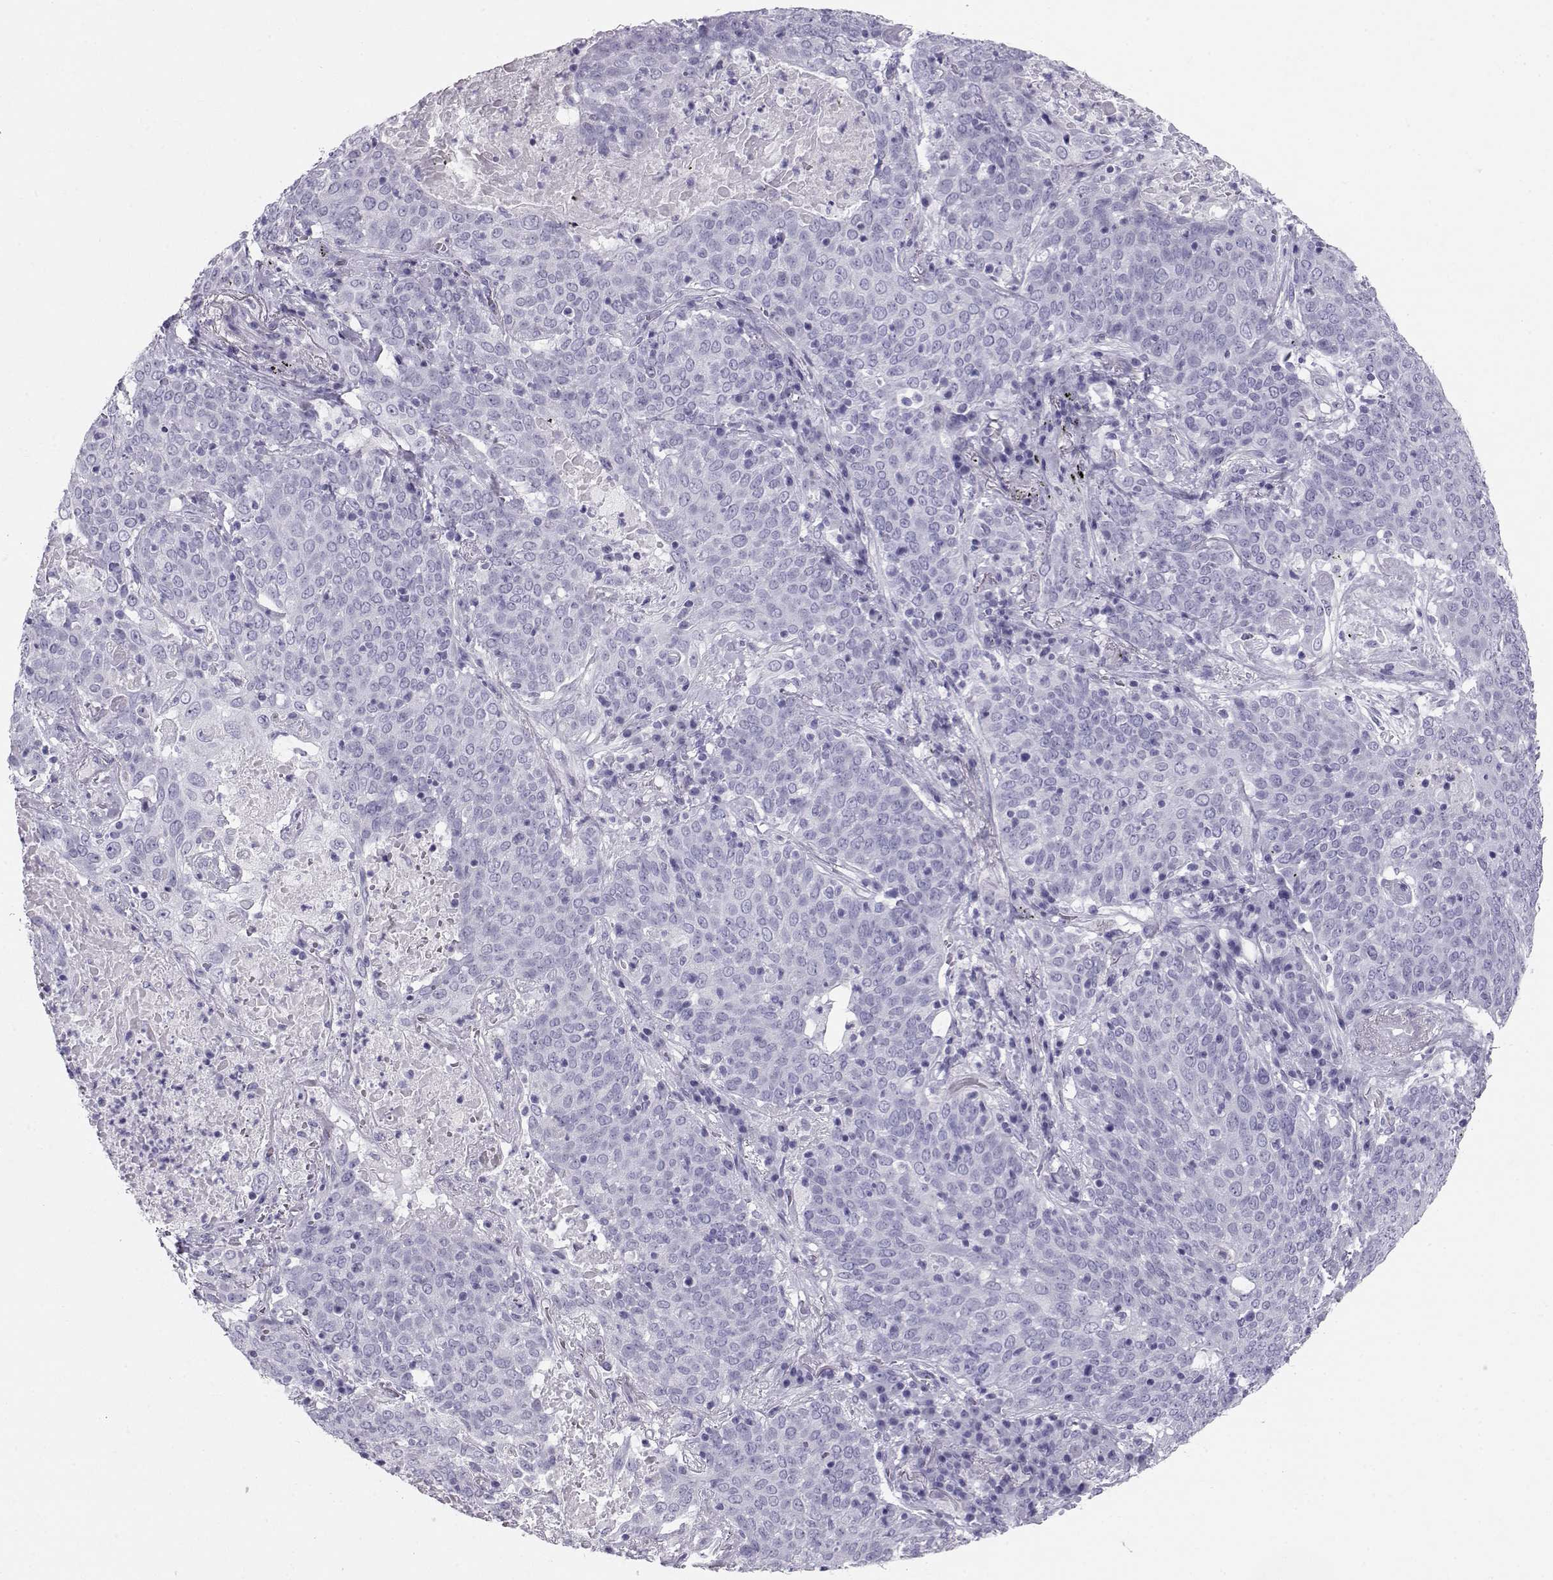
{"staining": {"intensity": "negative", "quantity": "none", "location": "none"}, "tissue": "lung cancer", "cell_type": "Tumor cells", "image_type": "cancer", "snomed": [{"axis": "morphology", "description": "Squamous cell carcinoma, NOS"}, {"axis": "topography", "description": "Lung"}], "caption": "Image shows no protein positivity in tumor cells of lung cancer tissue.", "gene": "RD3", "patient": {"sex": "male", "age": 82}}